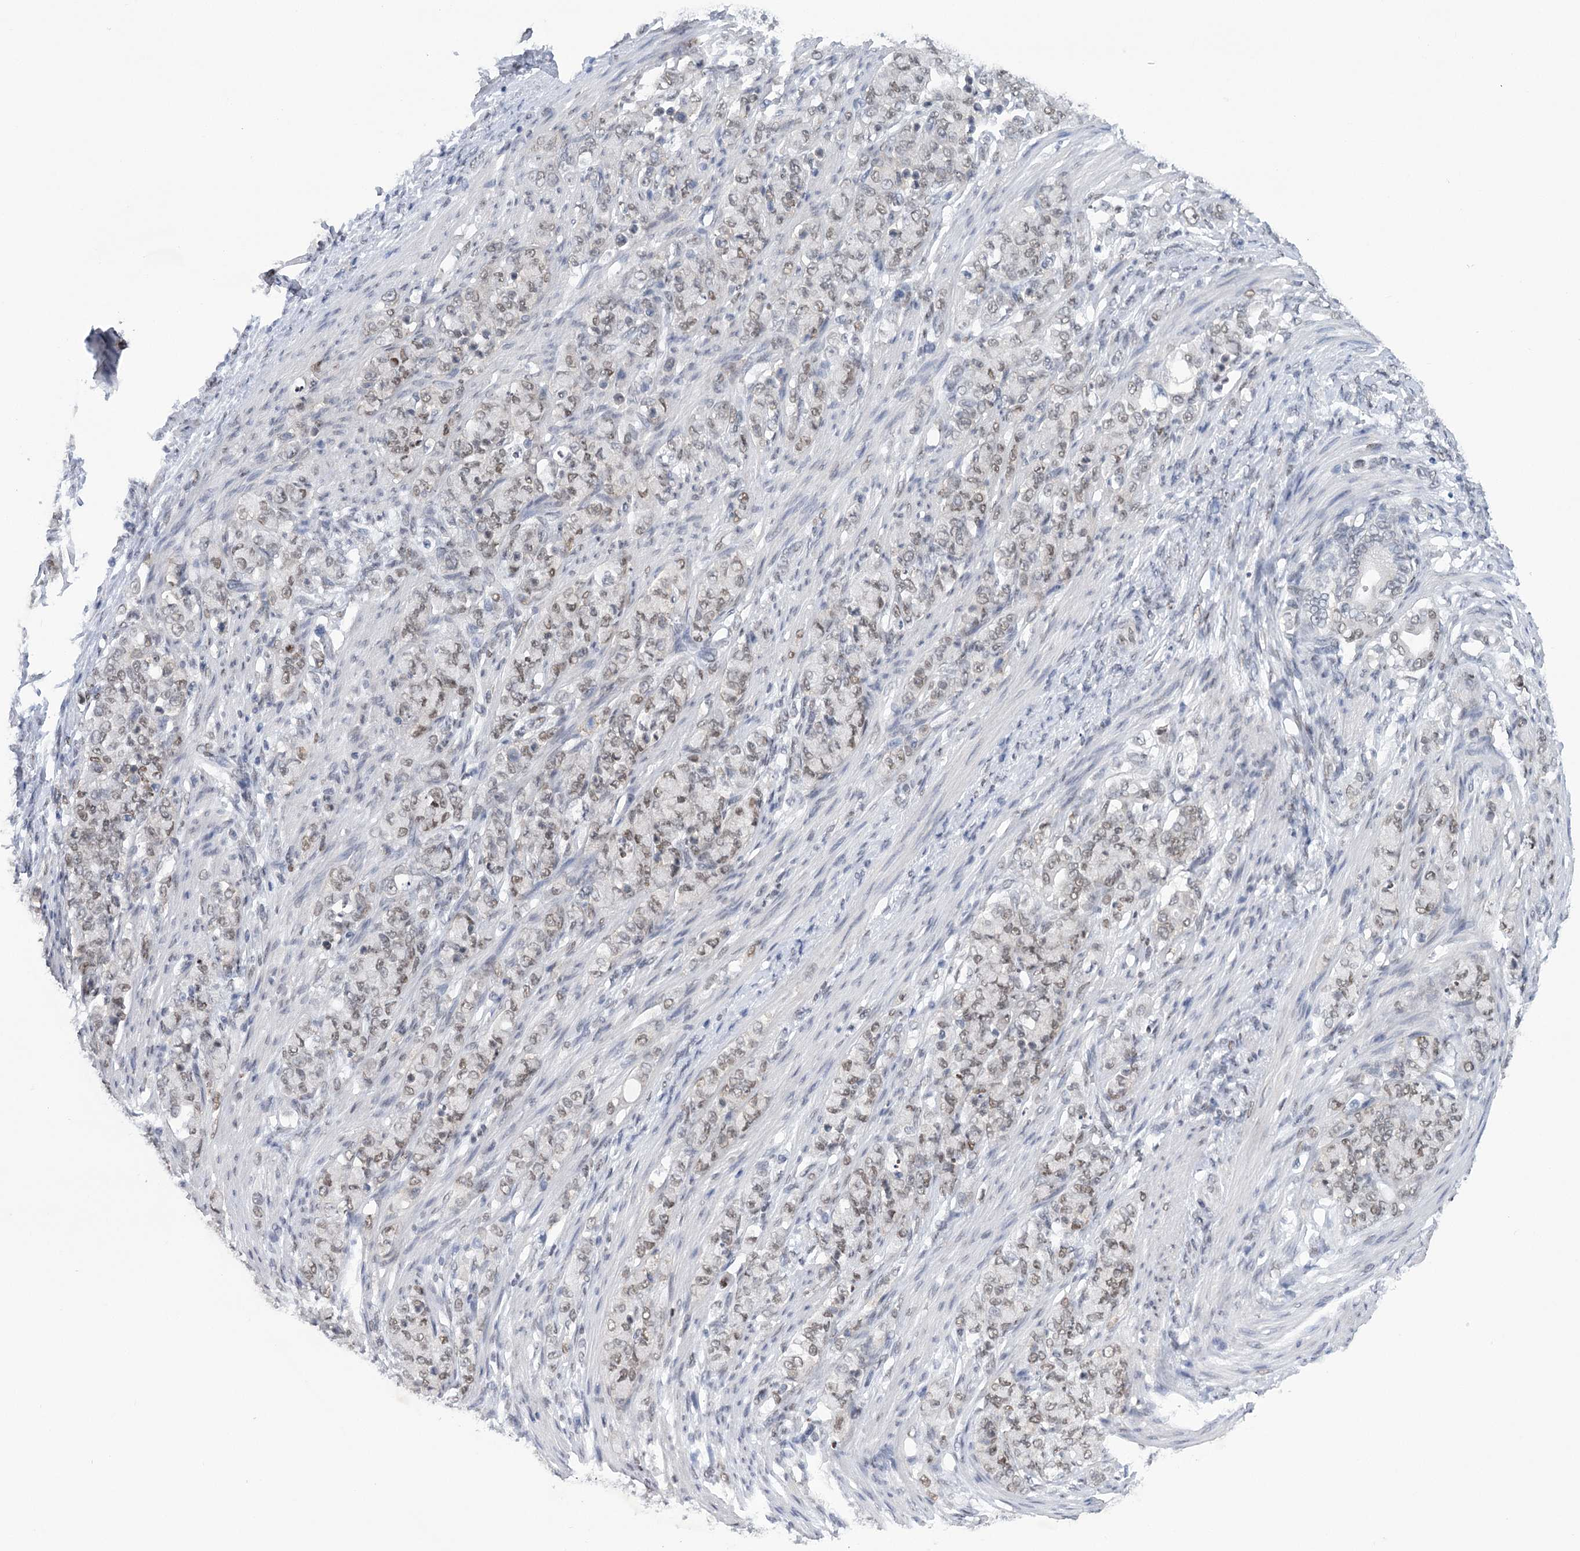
{"staining": {"intensity": "weak", "quantity": ">75%", "location": "nuclear"}, "tissue": "stomach cancer", "cell_type": "Tumor cells", "image_type": "cancer", "snomed": [{"axis": "morphology", "description": "Adenocarcinoma, NOS"}, {"axis": "topography", "description": "Stomach"}], "caption": "DAB (3,3'-diaminobenzidine) immunohistochemical staining of adenocarcinoma (stomach) reveals weak nuclear protein positivity in approximately >75% of tumor cells.", "gene": "HNRNPA0", "patient": {"sex": "female", "age": 79}}